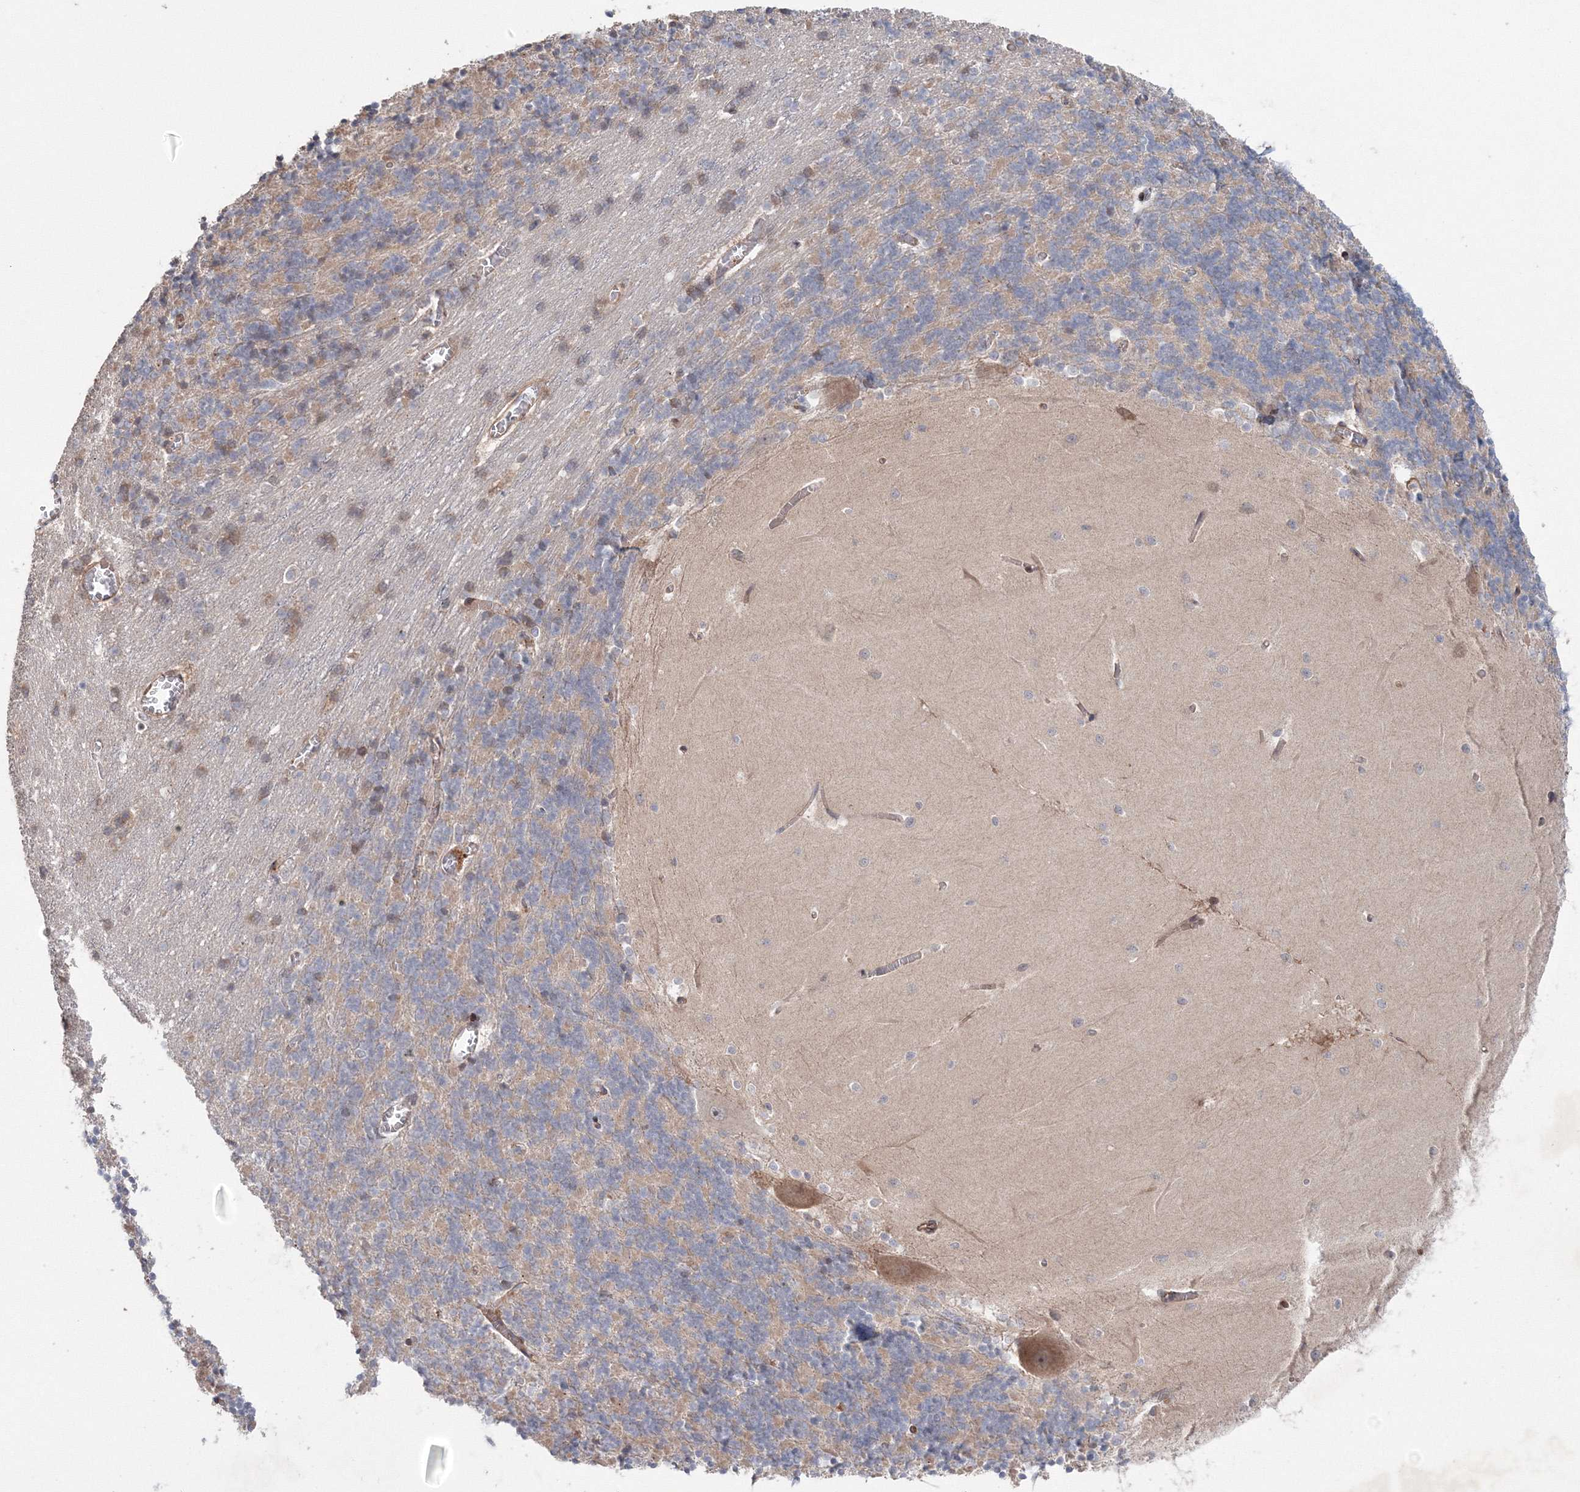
{"staining": {"intensity": "weak", "quantity": "<25%", "location": "cytoplasmic/membranous"}, "tissue": "cerebellum", "cell_type": "Cells in granular layer", "image_type": "normal", "snomed": [{"axis": "morphology", "description": "Normal tissue, NOS"}, {"axis": "topography", "description": "Cerebellum"}], "caption": "Immunohistochemistry of unremarkable cerebellum displays no staining in cells in granular layer.", "gene": "NOA1", "patient": {"sex": "male", "age": 37}}